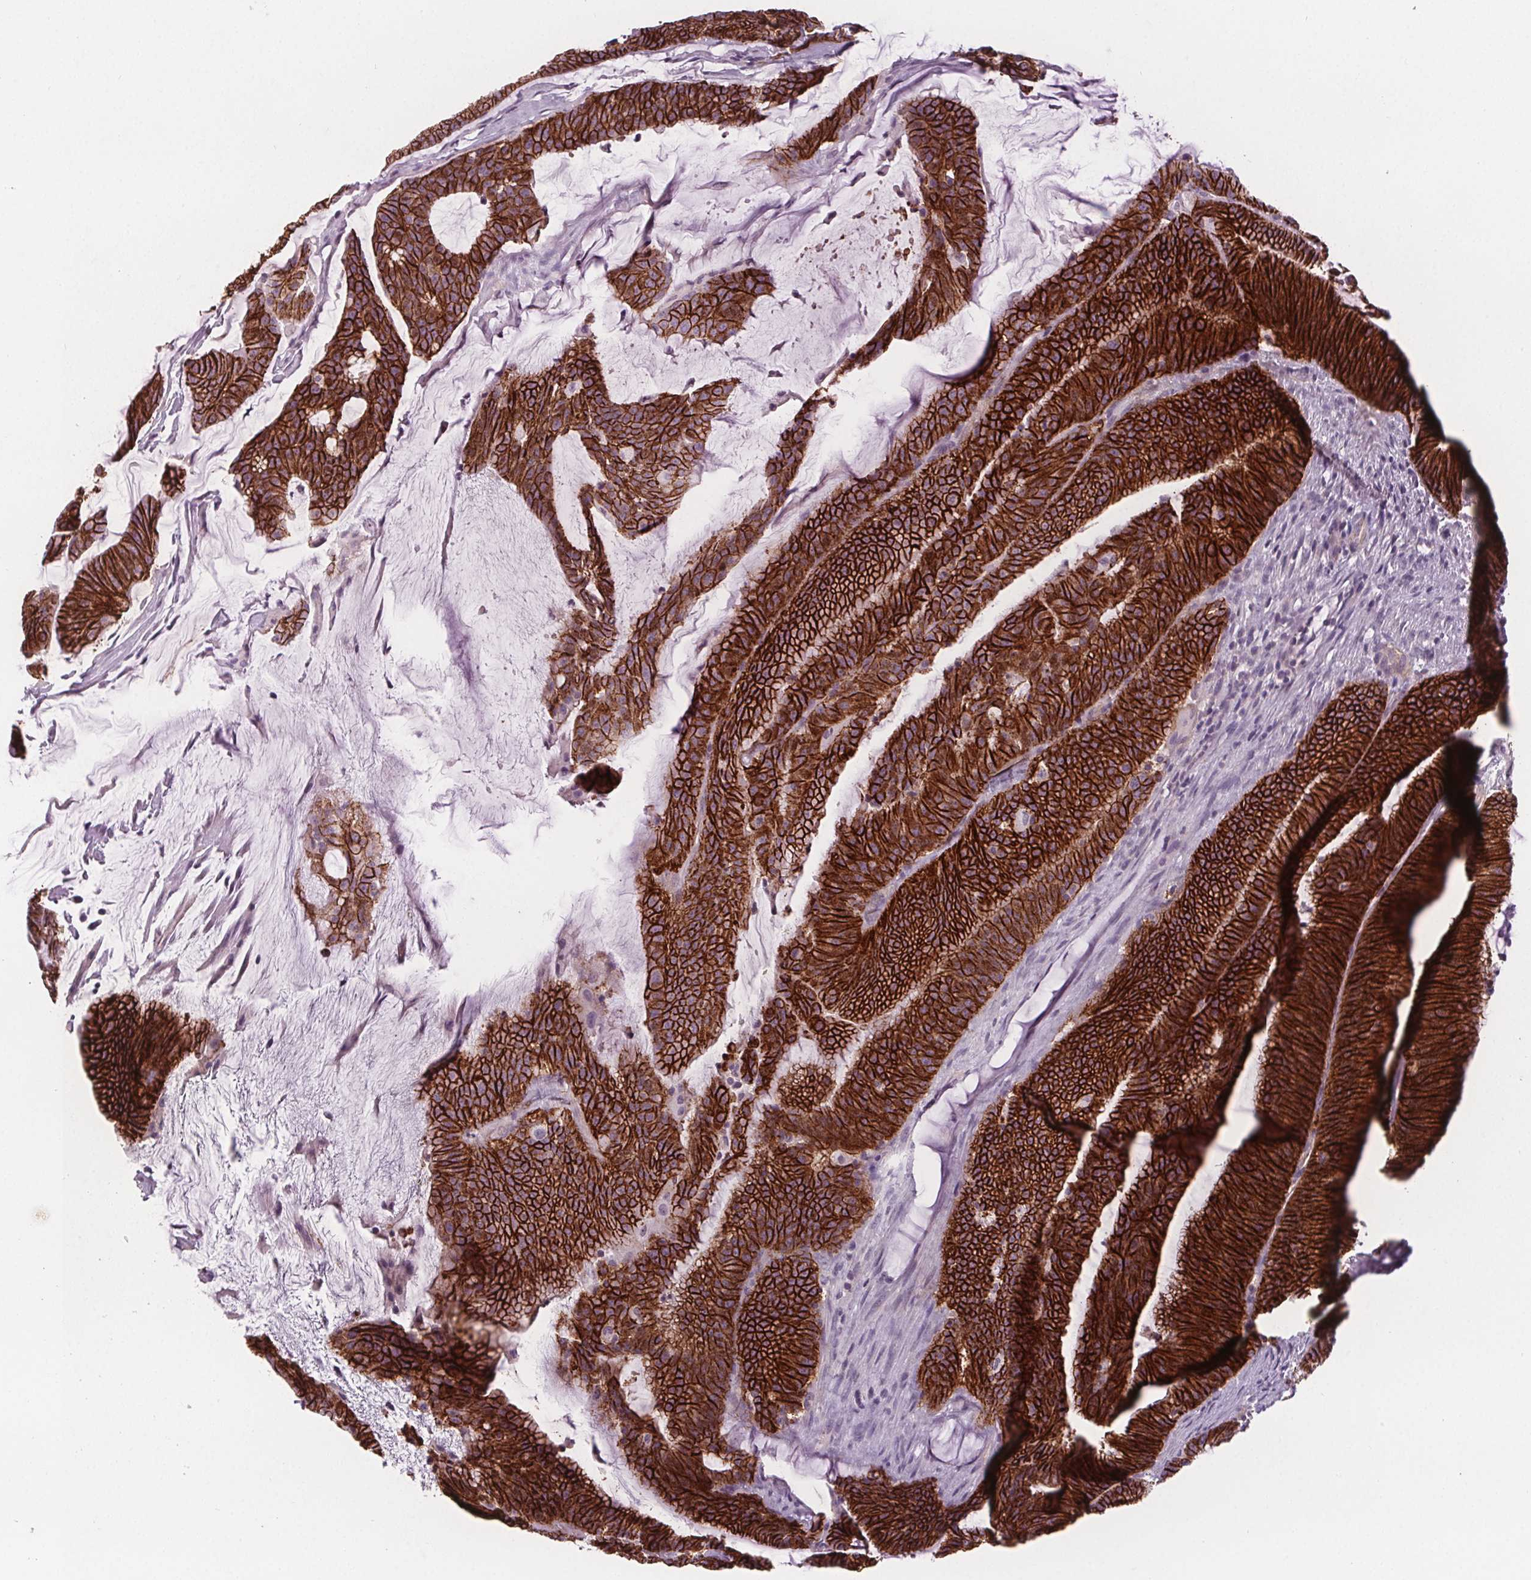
{"staining": {"intensity": "strong", "quantity": ">75%", "location": "cytoplasmic/membranous"}, "tissue": "colorectal cancer", "cell_type": "Tumor cells", "image_type": "cancer", "snomed": [{"axis": "morphology", "description": "Adenocarcinoma, NOS"}, {"axis": "topography", "description": "Colon"}], "caption": "Protein expression by immunohistochemistry reveals strong cytoplasmic/membranous staining in approximately >75% of tumor cells in colorectal cancer. (IHC, brightfield microscopy, high magnification).", "gene": "ATP1A1", "patient": {"sex": "female", "age": 78}}